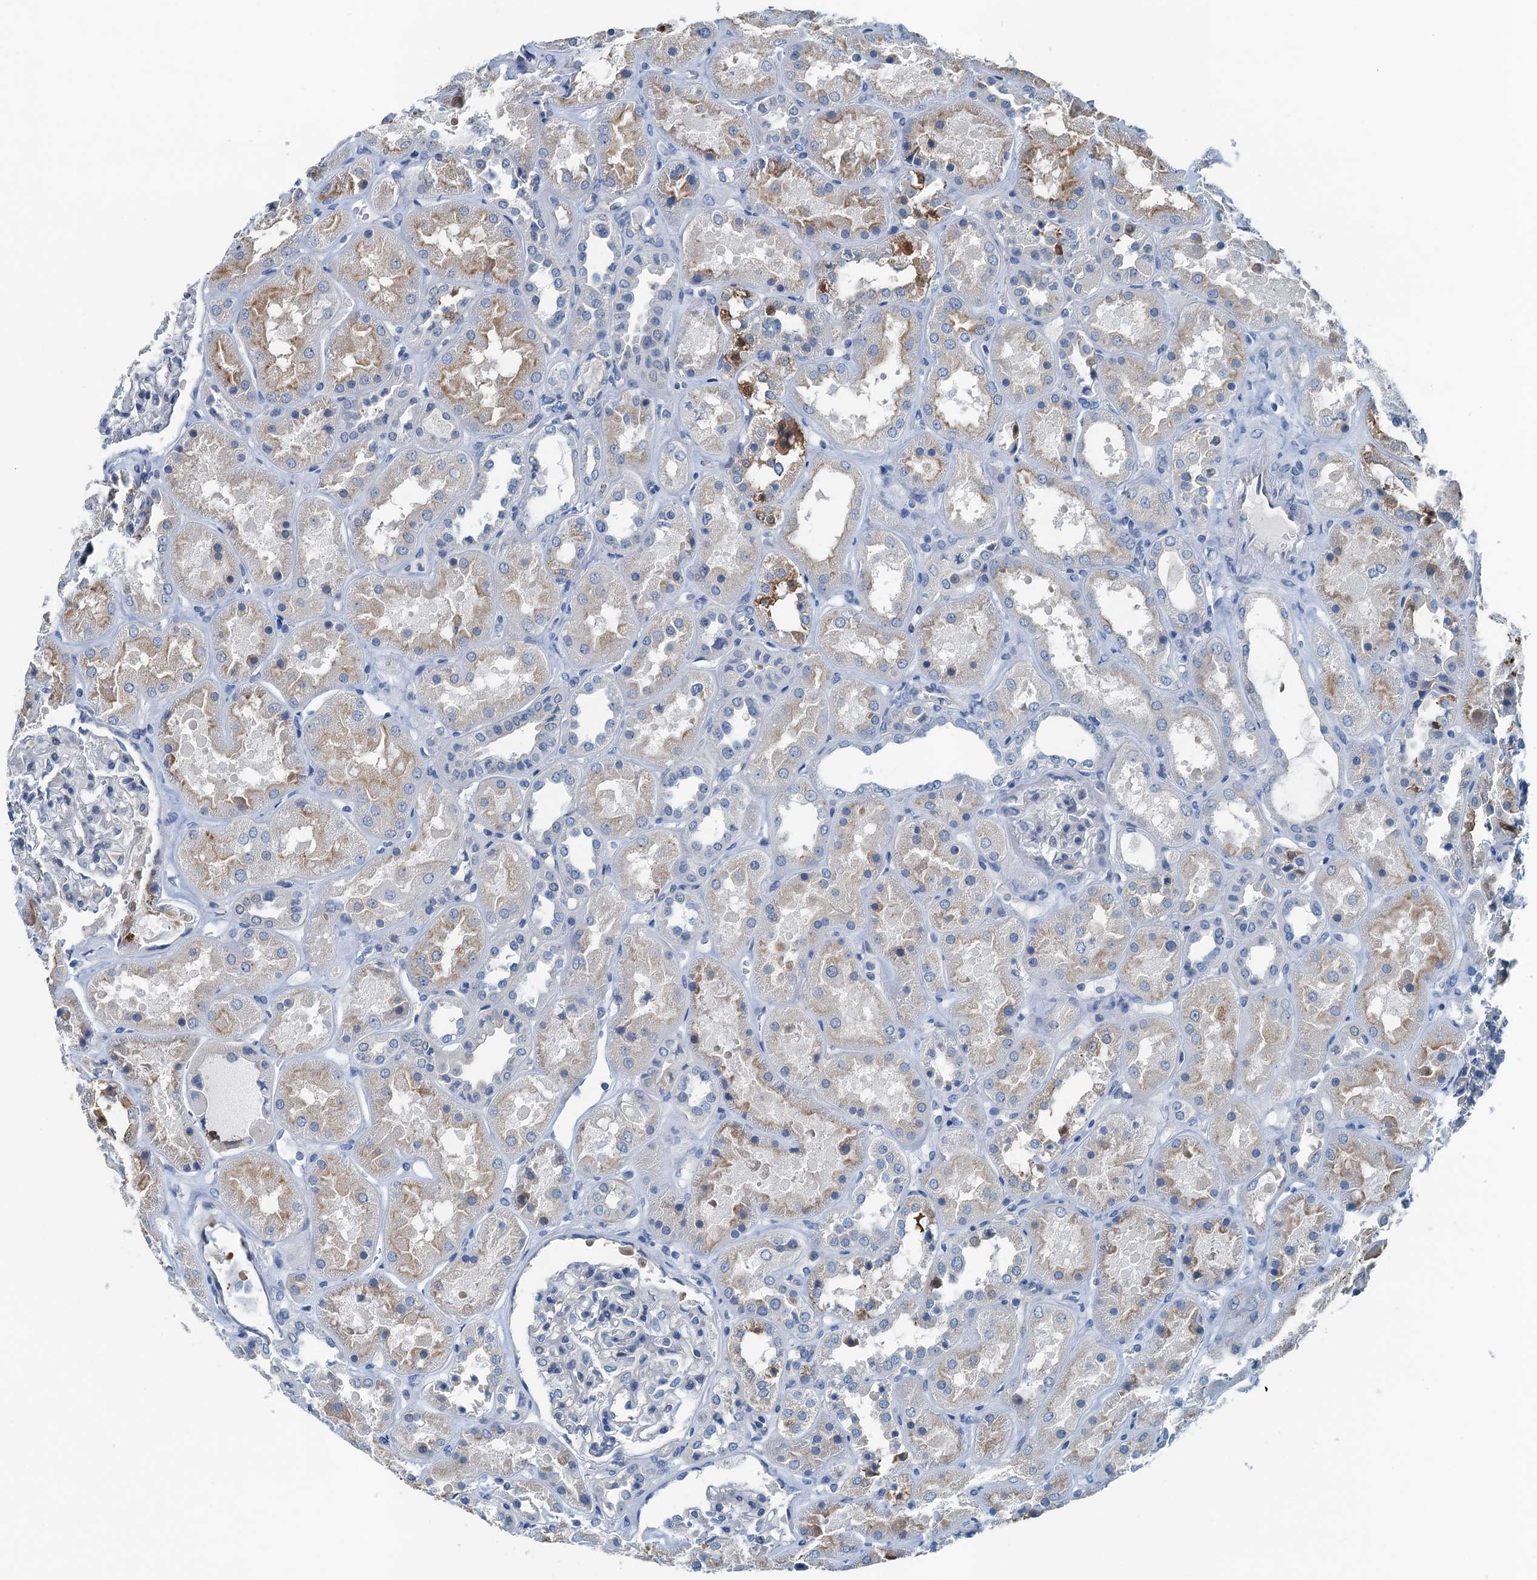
{"staining": {"intensity": "negative", "quantity": "none", "location": "none"}, "tissue": "kidney", "cell_type": "Cells in glomeruli", "image_type": "normal", "snomed": [{"axis": "morphology", "description": "Normal tissue, NOS"}, {"axis": "topography", "description": "Kidney"}], "caption": "This histopathology image is of unremarkable kidney stained with immunohistochemistry (IHC) to label a protein in brown with the nuclei are counter-stained blue. There is no positivity in cells in glomeruli.", "gene": "GFOD2", "patient": {"sex": "male", "age": 70}}